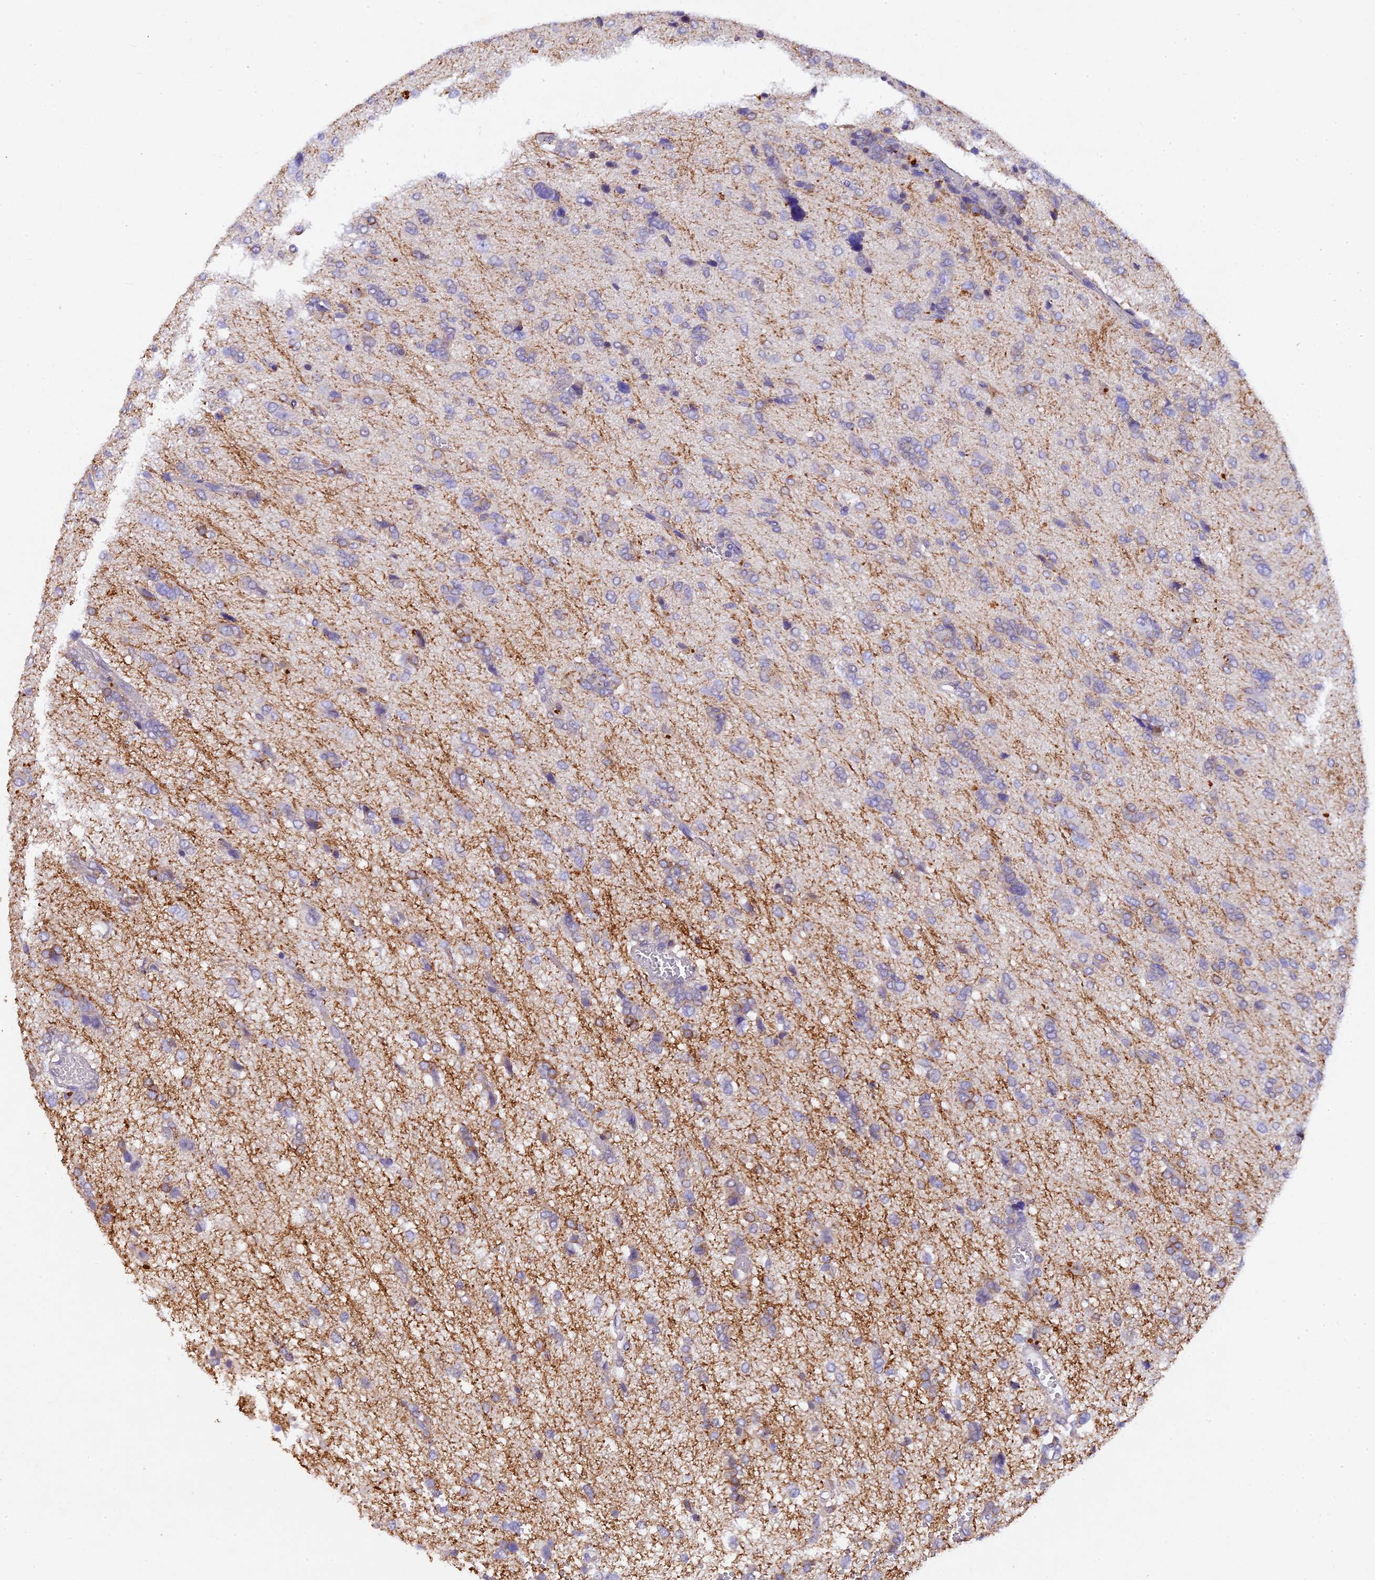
{"staining": {"intensity": "negative", "quantity": "none", "location": "none"}, "tissue": "glioma", "cell_type": "Tumor cells", "image_type": "cancer", "snomed": [{"axis": "morphology", "description": "Glioma, malignant, High grade"}, {"axis": "topography", "description": "Brain"}], "caption": "Tumor cells are negative for protein expression in human glioma.", "gene": "TGDS", "patient": {"sex": "female", "age": 59}}